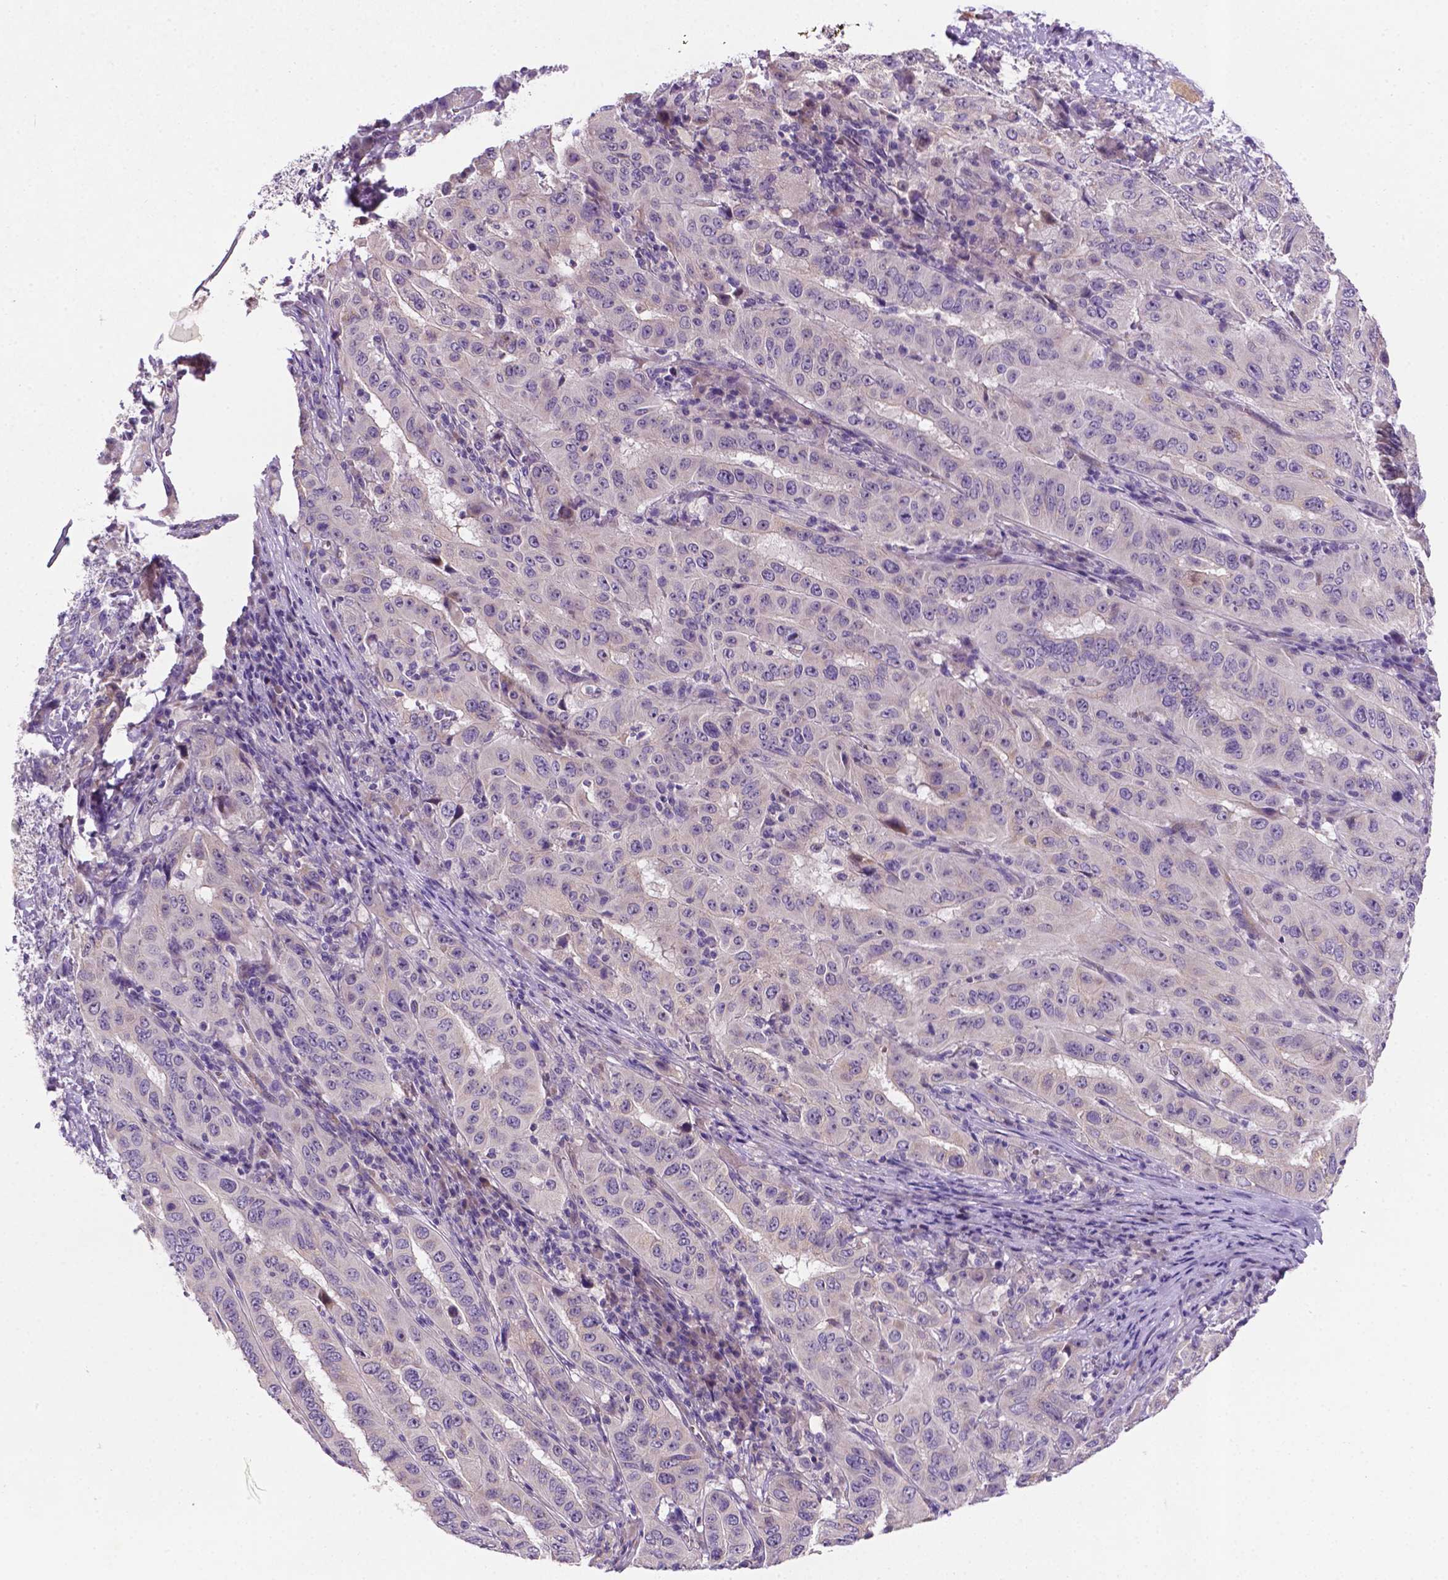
{"staining": {"intensity": "negative", "quantity": "none", "location": "none"}, "tissue": "pancreatic cancer", "cell_type": "Tumor cells", "image_type": "cancer", "snomed": [{"axis": "morphology", "description": "Adenocarcinoma, NOS"}, {"axis": "topography", "description": "Pancreas"}], "caption": "Human adenocarcinoma (pancreatic) stained for a protein using immunohistochemistry displays no positivity in tumor cells.", "gene": "TM4SF20", "patient": {"sex": "male", "age": 63}}